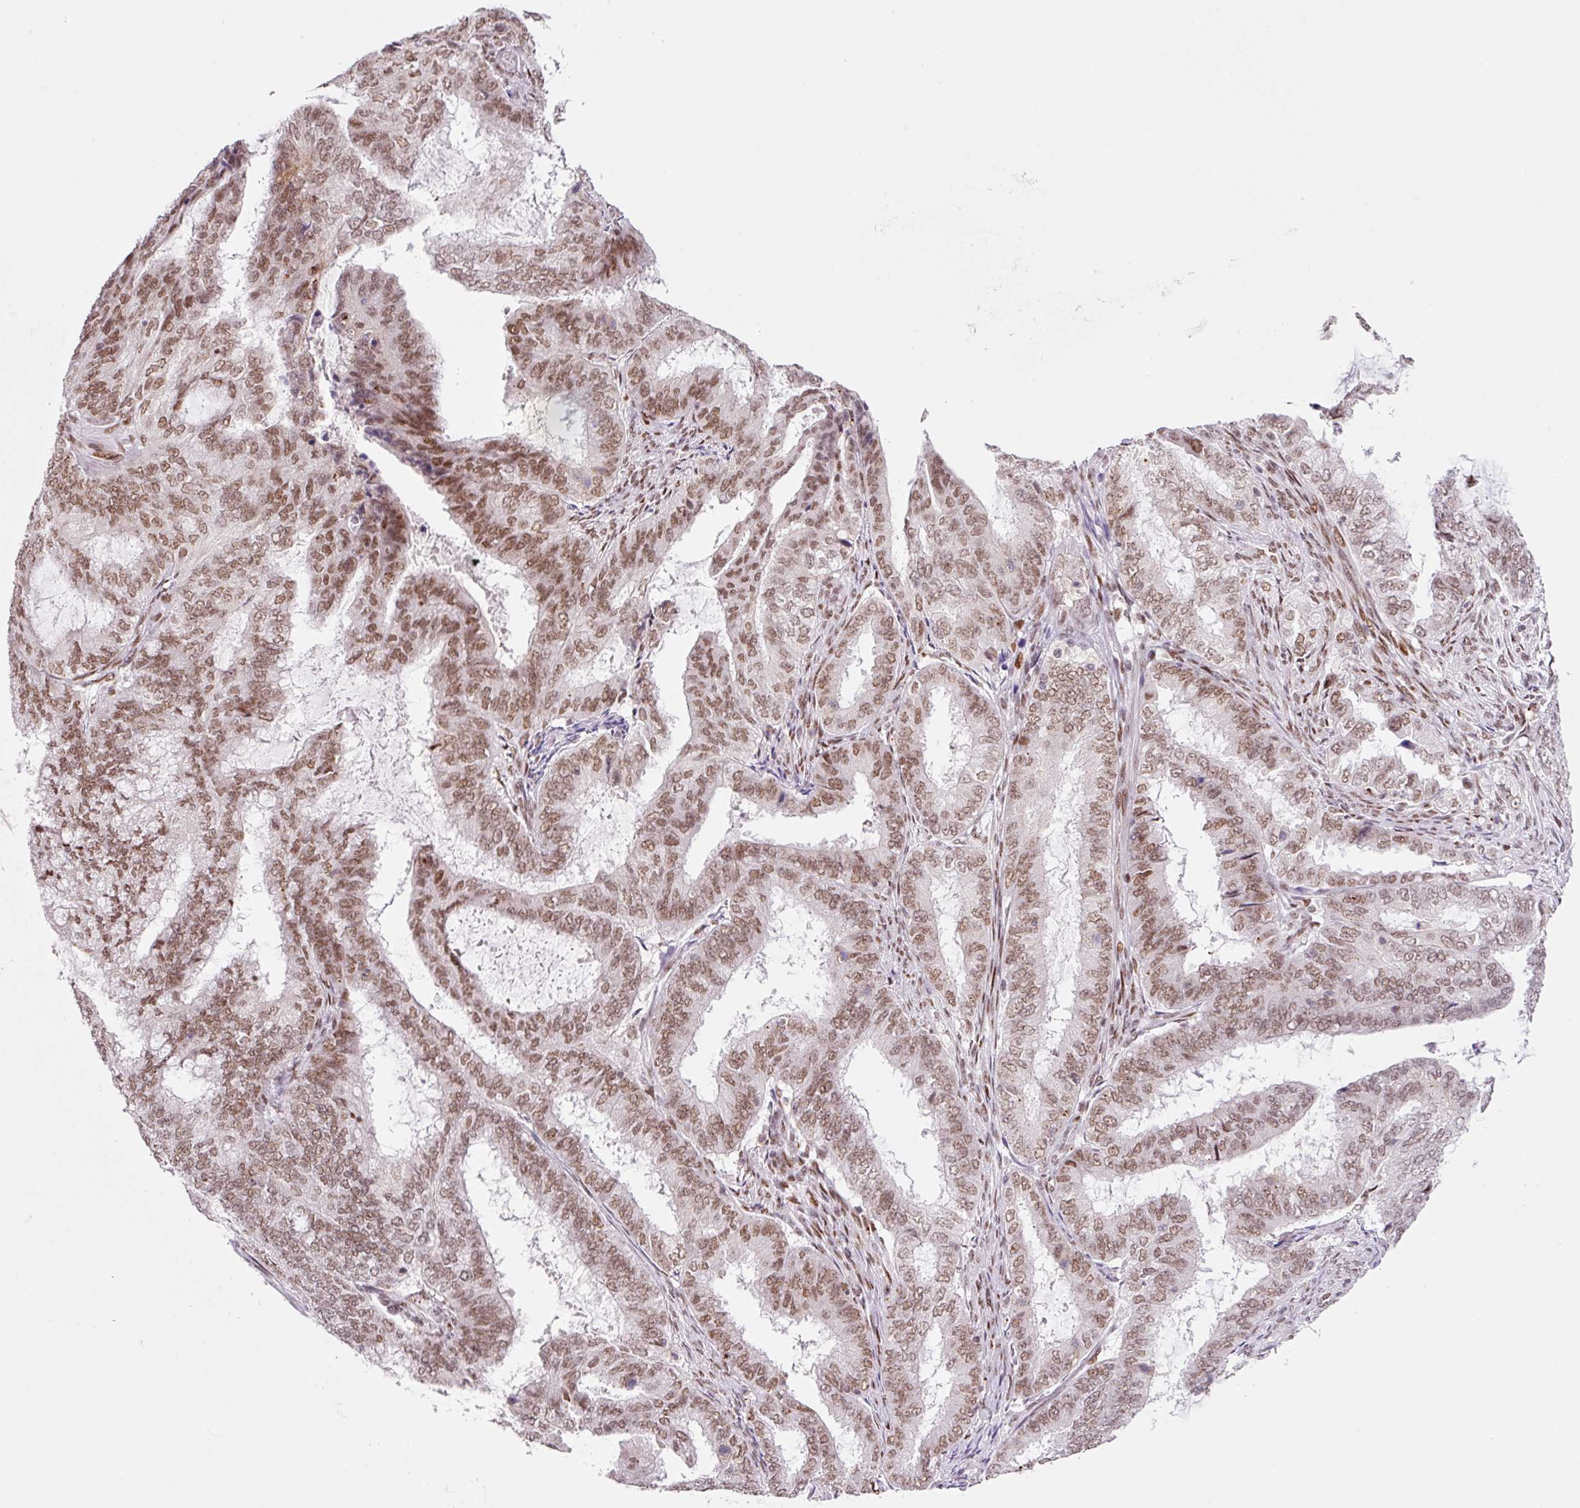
{"staining": {"intensity": "moderate", "quantity": ">75%", "location": "nuclear"}, "tissue": "endometrial cancer", "cell_type": "Tumor cells", "image_type": "cancer", "snomed": [{"axis": "morphology", "description": "Adenocarcinoma, NOS"}, {"axis": "topography", "description": "Endometrium"}], "caption": "Immunohistochemistry (DAB (3,3'-diaminobenzidine)) staining of endometrial adenocarcinoma demonstrates moderate nuclear protein staining in about >75% of tumor cells.", "gene": "CCNL2", "patient": {"sex": "female", "age": 51}}